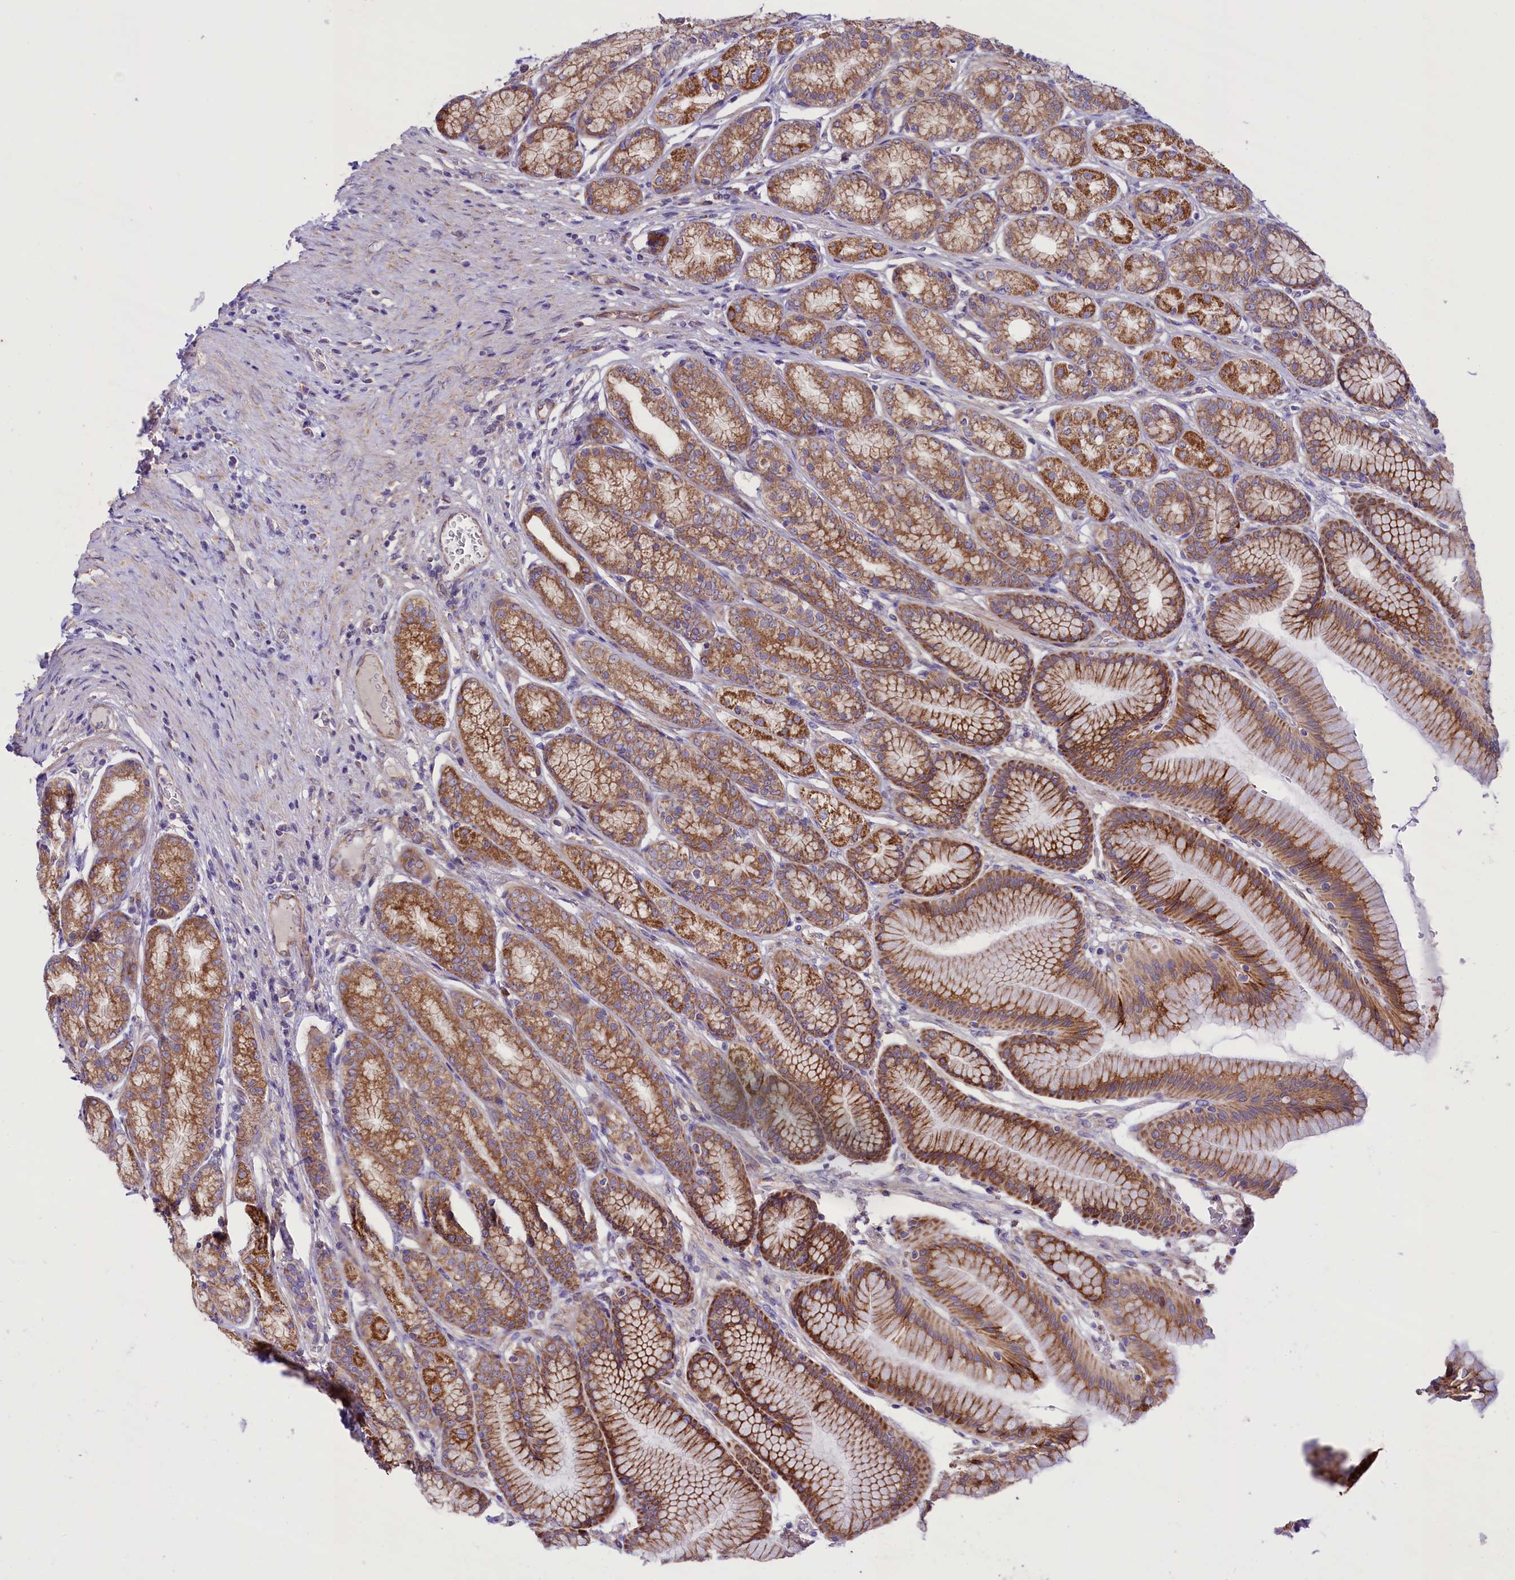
{"staining": {"intensity": "strong", "quantity": ">75%", "location": "cytoplasmic/membranous"}, "tissue": "stomach", "cell_type": "Glandular cells", "image_type": "normal", "snomed": [{"axis": "morphology", "description": "Normal tissue, NOS"}, {"axis": "morphology", "description": "Adenocarcinoma, NOS"}, {"axis": "morphology", "description": "Adenocarcinoma, High grade"}, {"axis": "topography", "description": "Stomach, upper"}, {"axis": "topography", "description": "Stomach"}], "caption": "Immunohistochemistry (DAB) staining of benign stomach reveals strong cytoplasmic/membranous protein positivity in about >75% of glandular cells. The staining was performed using DAB to visualize the protein expression in brown, while the nuclei were stained in blue with hematoxylin (Magnification: 20x).", "gene": "PTPRU", "patient": {"sex": "female", "age": 65}}